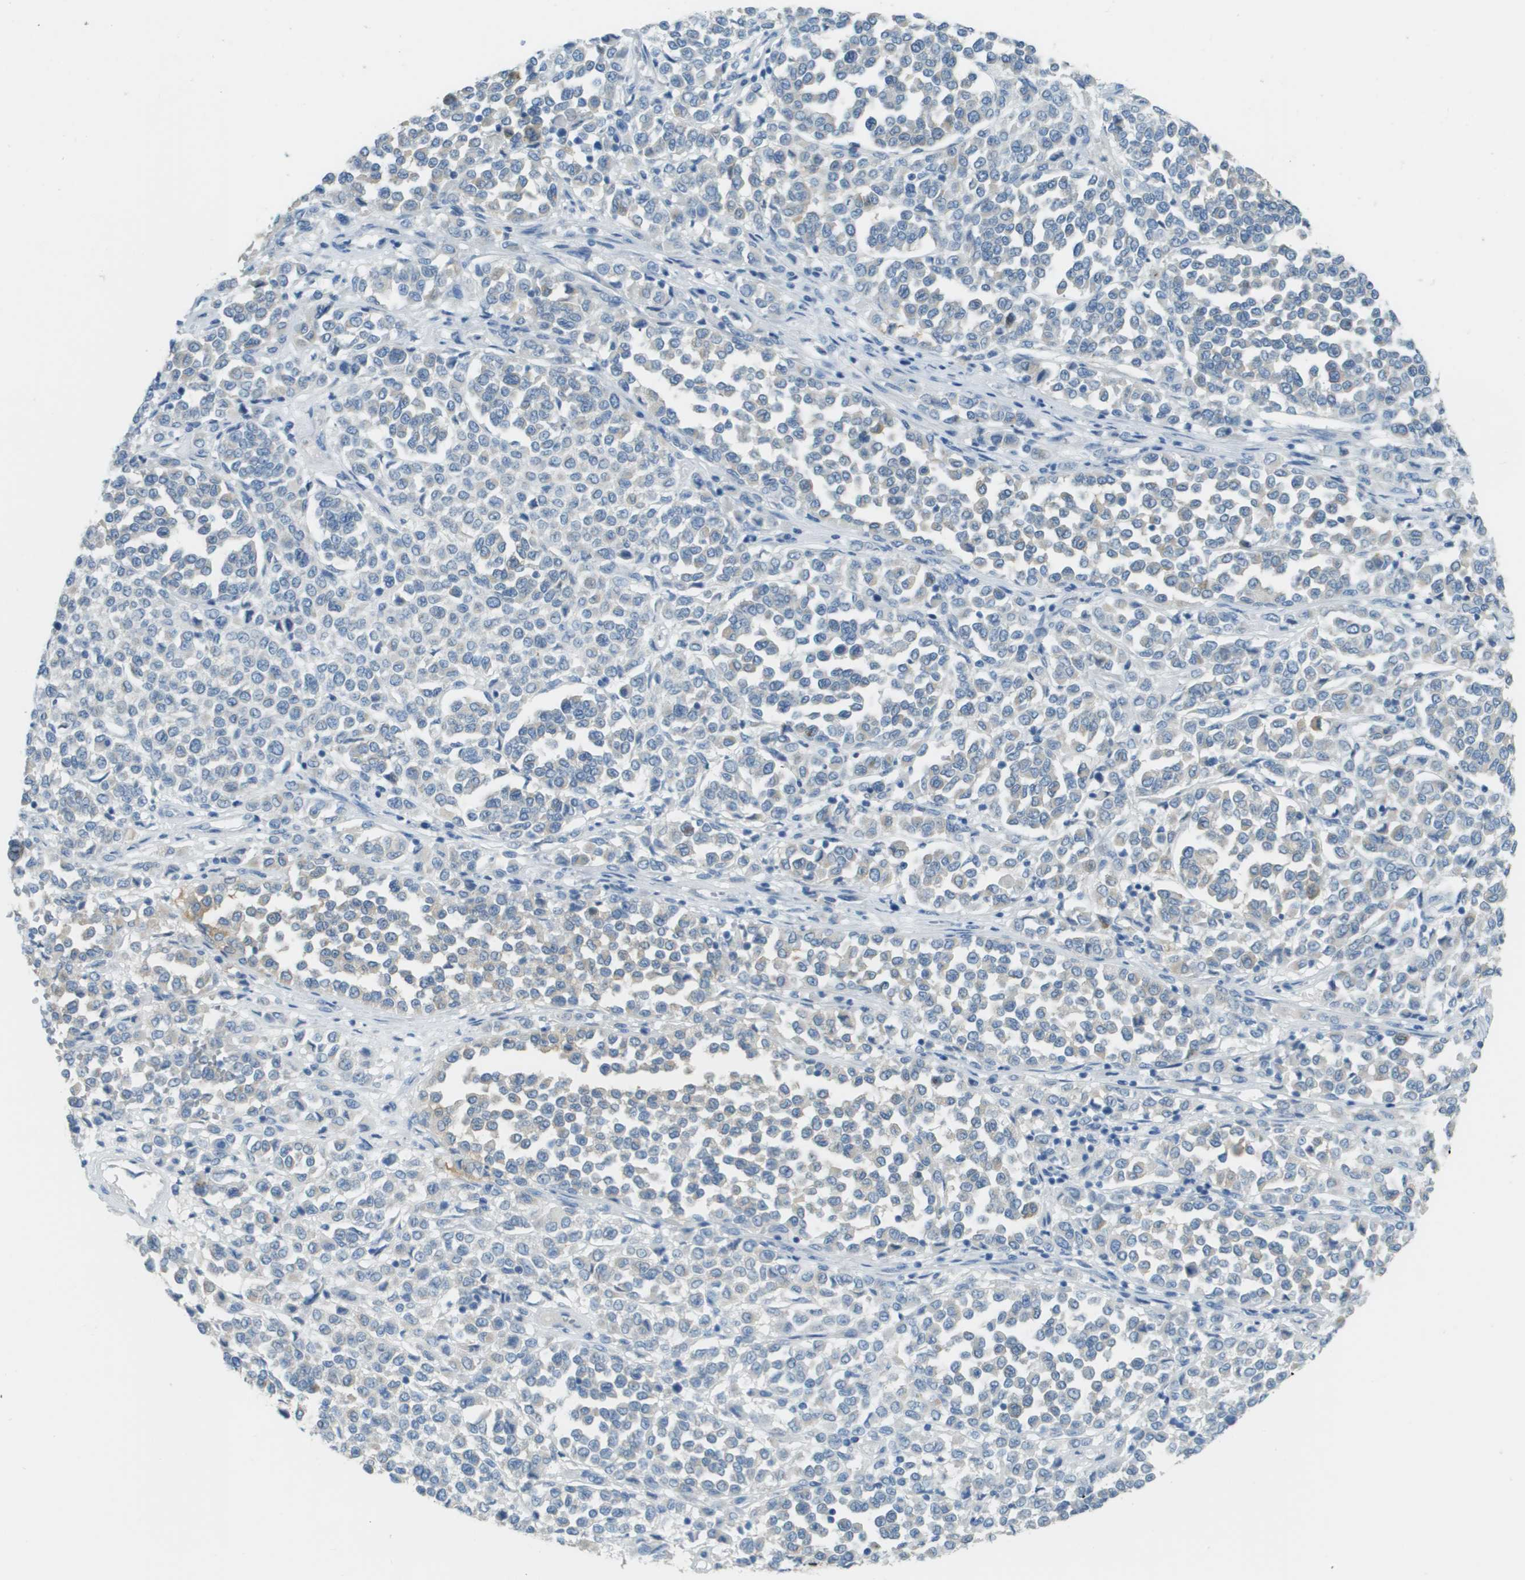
{"staining": {"intensity": "negative", "quantity": "none", "location": "none"}, "tissue": "melanoma", "cell_type": "Tumor cells", "image_type": "cancer", "snomed": [{"axis": "morphology", "description": "Malignant melanoma, Metastatic site"}, {"axis": "topography", "description": "Pancreas"}], "caption": "Tumor cells are negative for protein expression in human malignant melanoma (metastatic site).", "gene": "PTGDR2", "patient": {"sex": "female", "age": 30}}